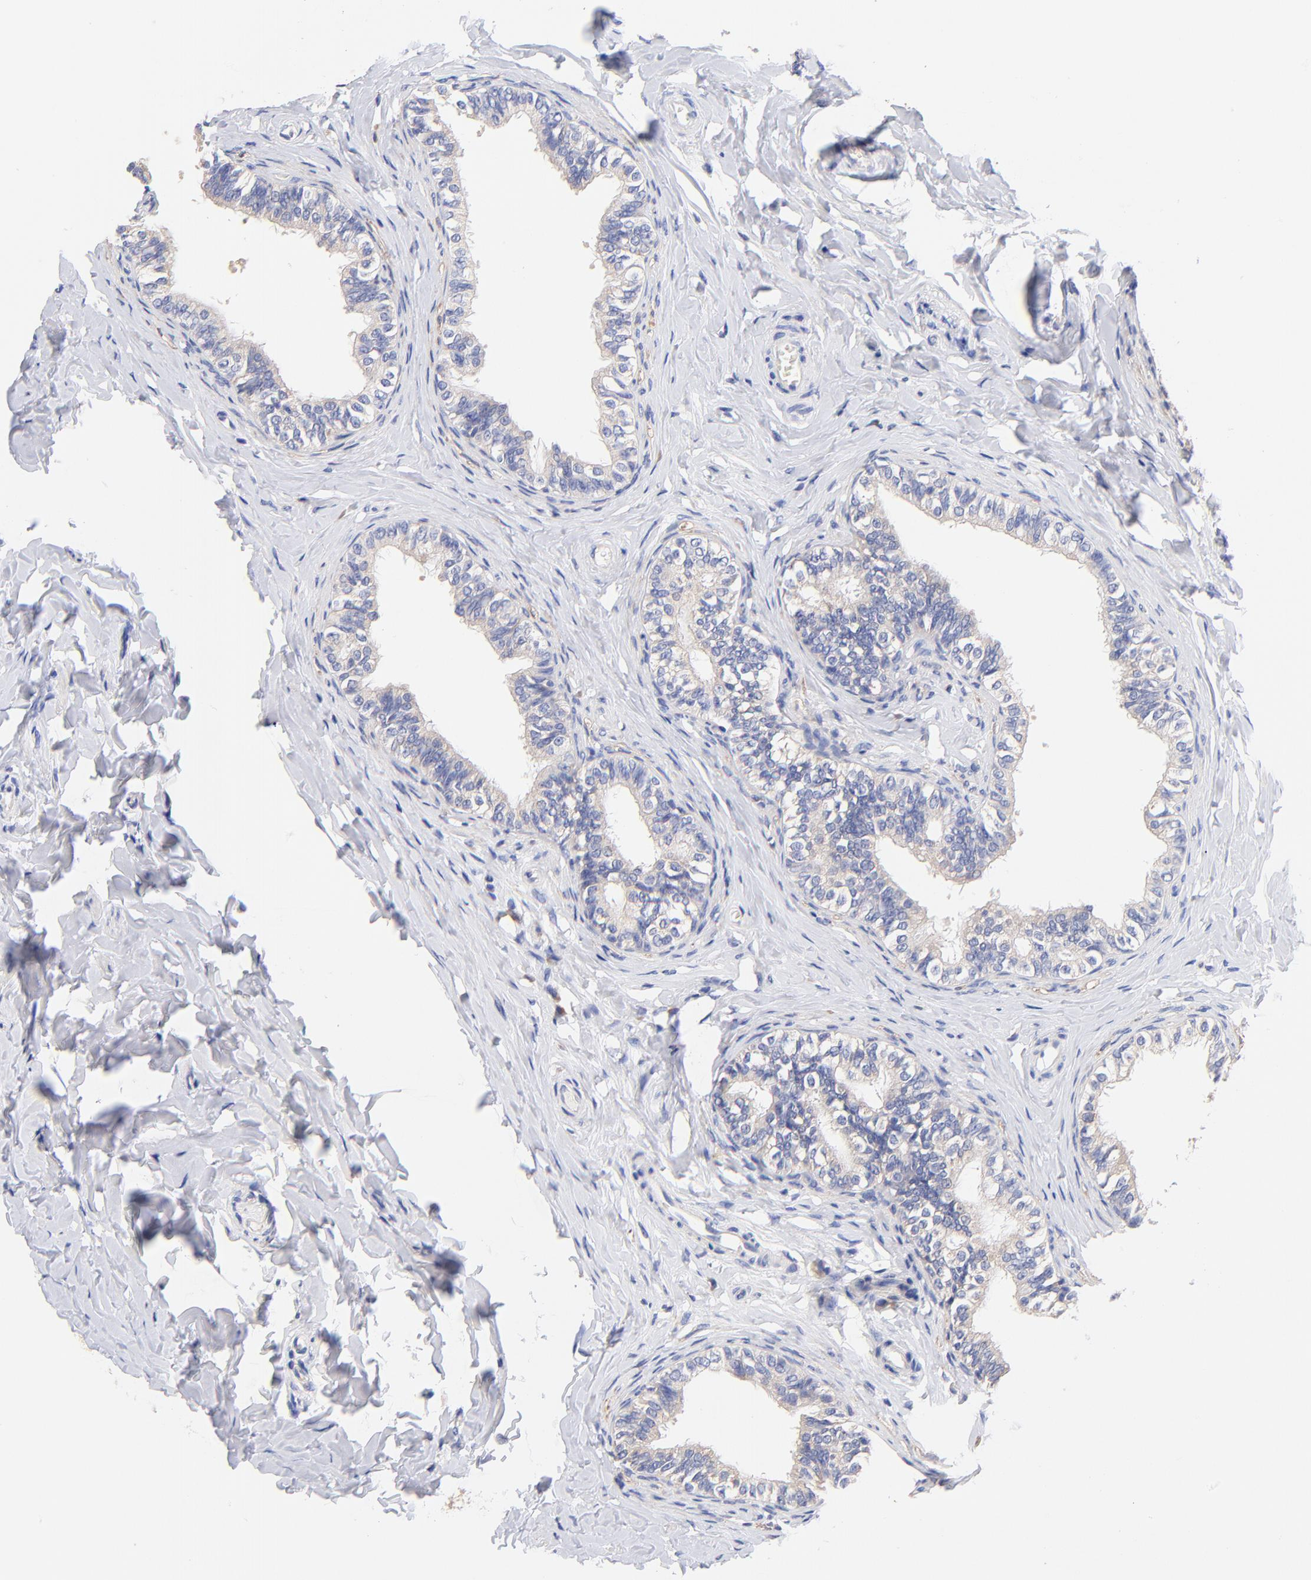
{"staining": {"intensity": "weak", "quantity": ">75%", "location": "cytoplasmic/membranous"}, "tissue": "epididymis", "cell_type": "Glandular cells", "image_type": "normal", "snomed": [{"axis": "morphology", "description": "Normal tissue, NOS"}, {"axis": "topography", "description": "Soft tissue"}, {"axis": "topography", "description": "Epididymis"}], "caption": "Immunohistochemical staining of normal epididymis displays weak cytoplasmic/membranous protein positivity in approximately >75% of glandular cells.", "gene": "TNFRSF13C", "patient": {"sex": "male", "age": 26}}